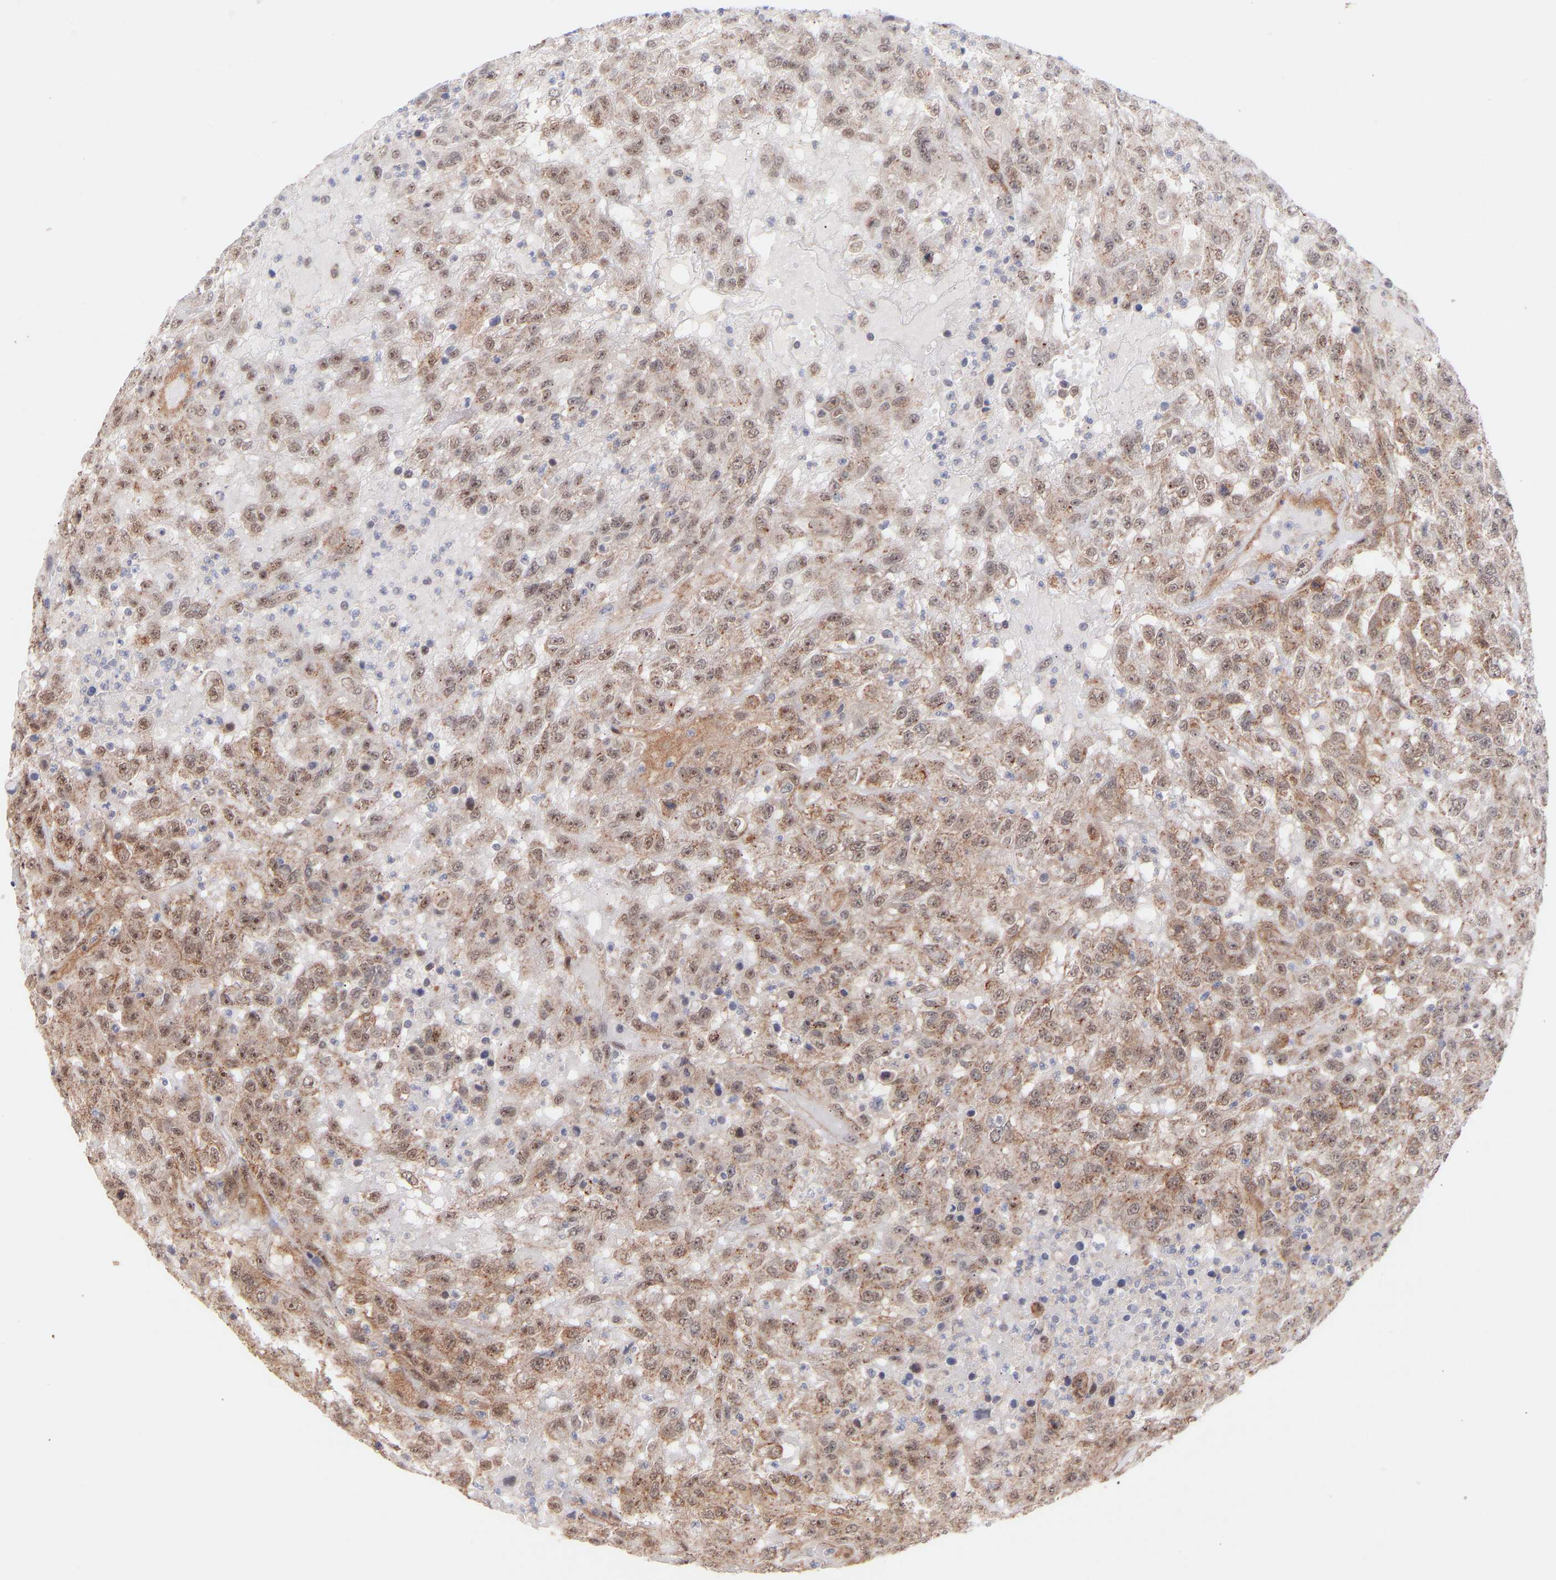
{"staining": {"intensity": "weak", "quantity": ">75%", "location": "cytoplasmic/membranous,nuclear"}, "tissue": "urothelial cancer", "cell_type": "Tumor cells", "image_type": "cancer", "snomed": [{"axis": "morphology", "description": "Urothelial carcinoma, High grade"}, {"axis": "topography", "description": "Urinary bladder"}], "caption": "High-magnification brightfield microscopy of urothelial cancer stained with DAB (3,3'-diaminobenzidine) (brown) and counterstained with hematoxylin (blue). tumor cells exhibit weak cytoplasmic/membranous and nuclear positivity is appreciated in approximately>75% of cells.", "gene": "PDLIM5", "patient": {"sex": "male", "age": 46}}